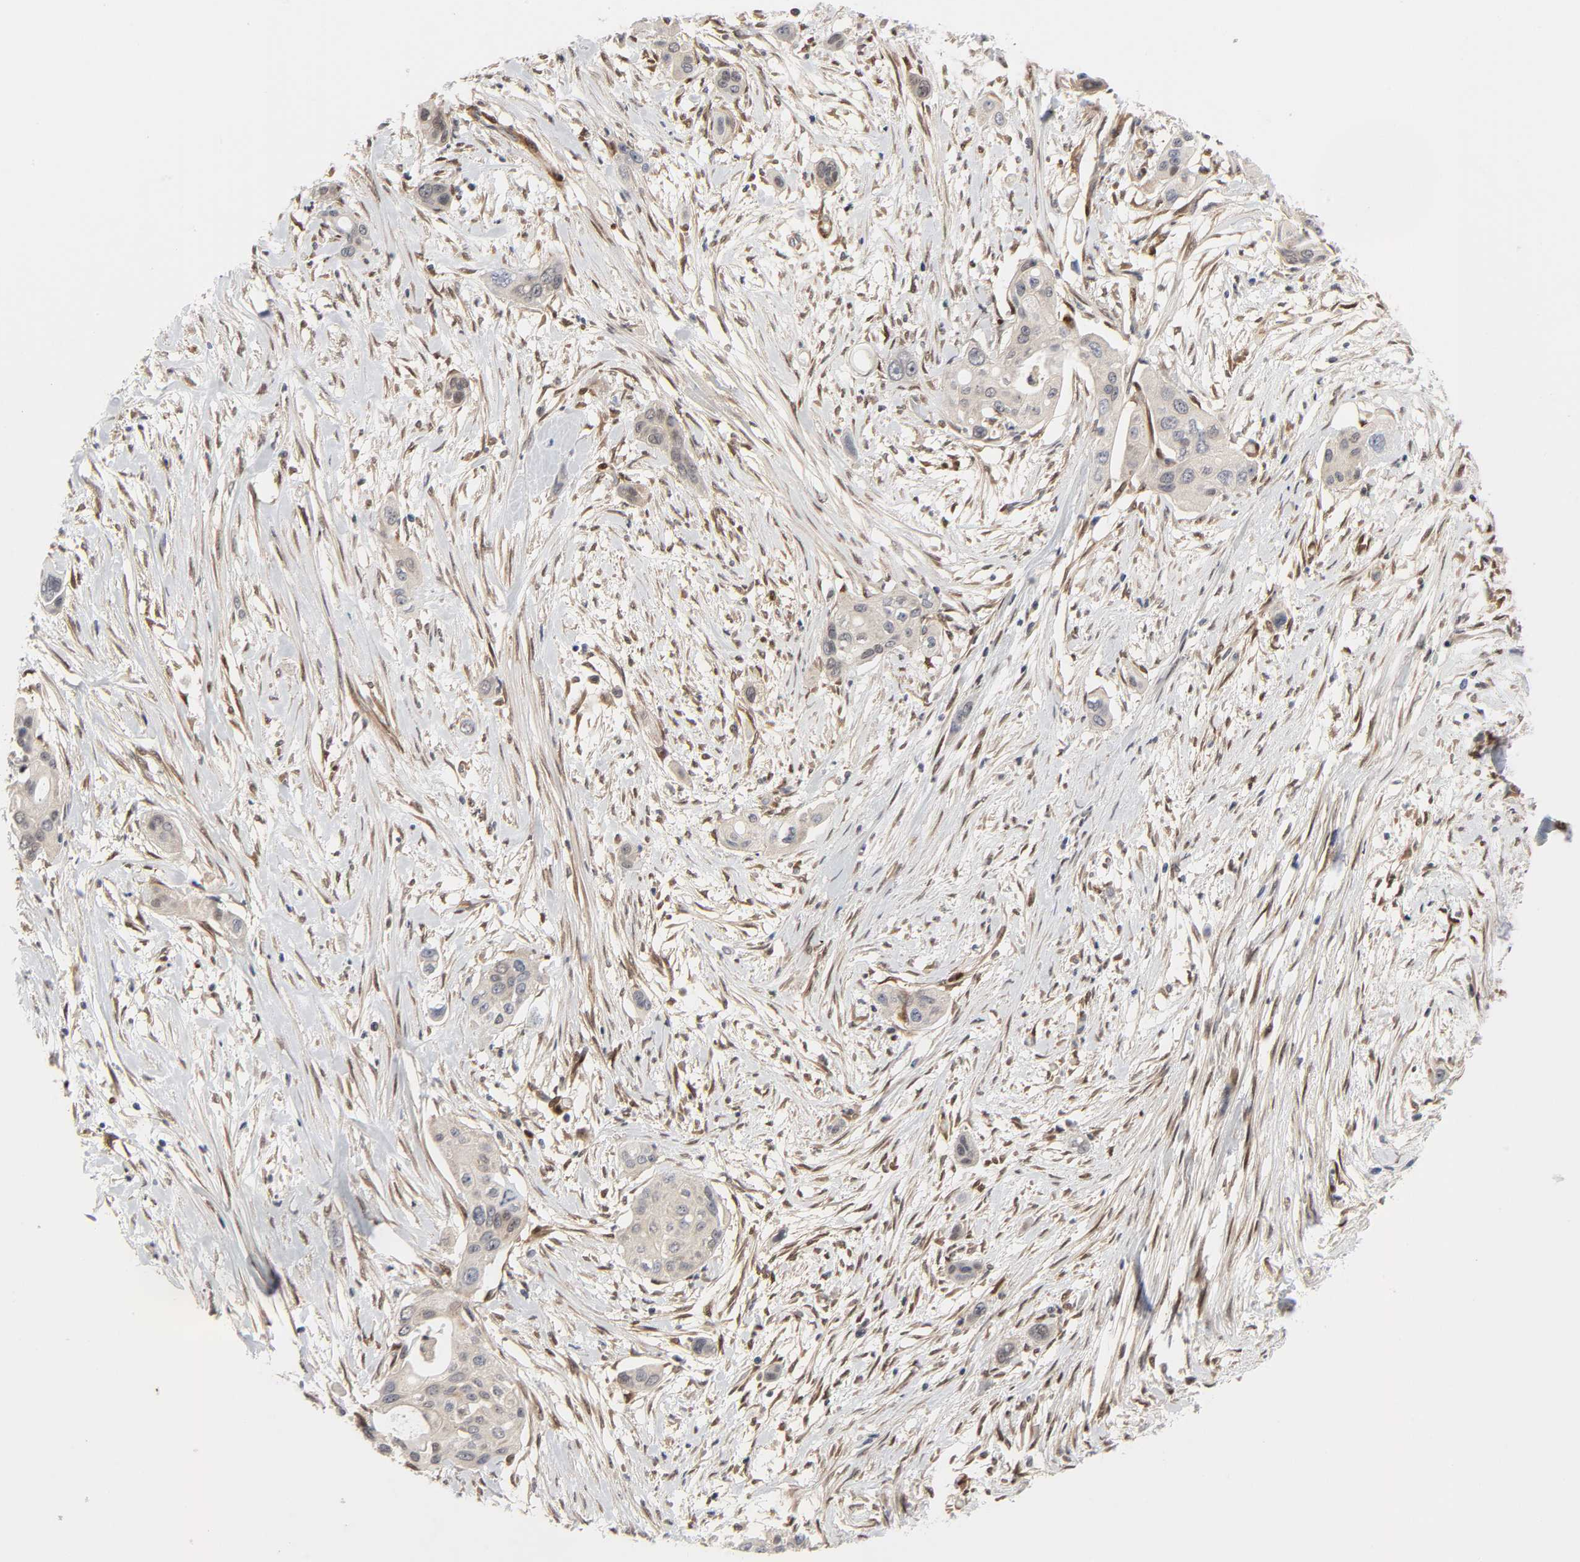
{"staining": {"intensity": "negative", "quantity": "none", "location": "none"}, "tissue": "pancreatic cancer", "cell_type": "Tumor cells", "image_type": "cancer", "snomed": [{"axis": "morphology", "description": "Adenocarcinoma, NOS"}, {"axis": "topography", "description": "Pancreas"}], "caption": "DAB (3,3'-diaminobenzidine) immunohistochemical staining of adenocarcinoma (pancreatic) exhibits no significant positivity in tumor cells.", "gene": "PTEN", "patient": {"sex": "female", "age": 60}}